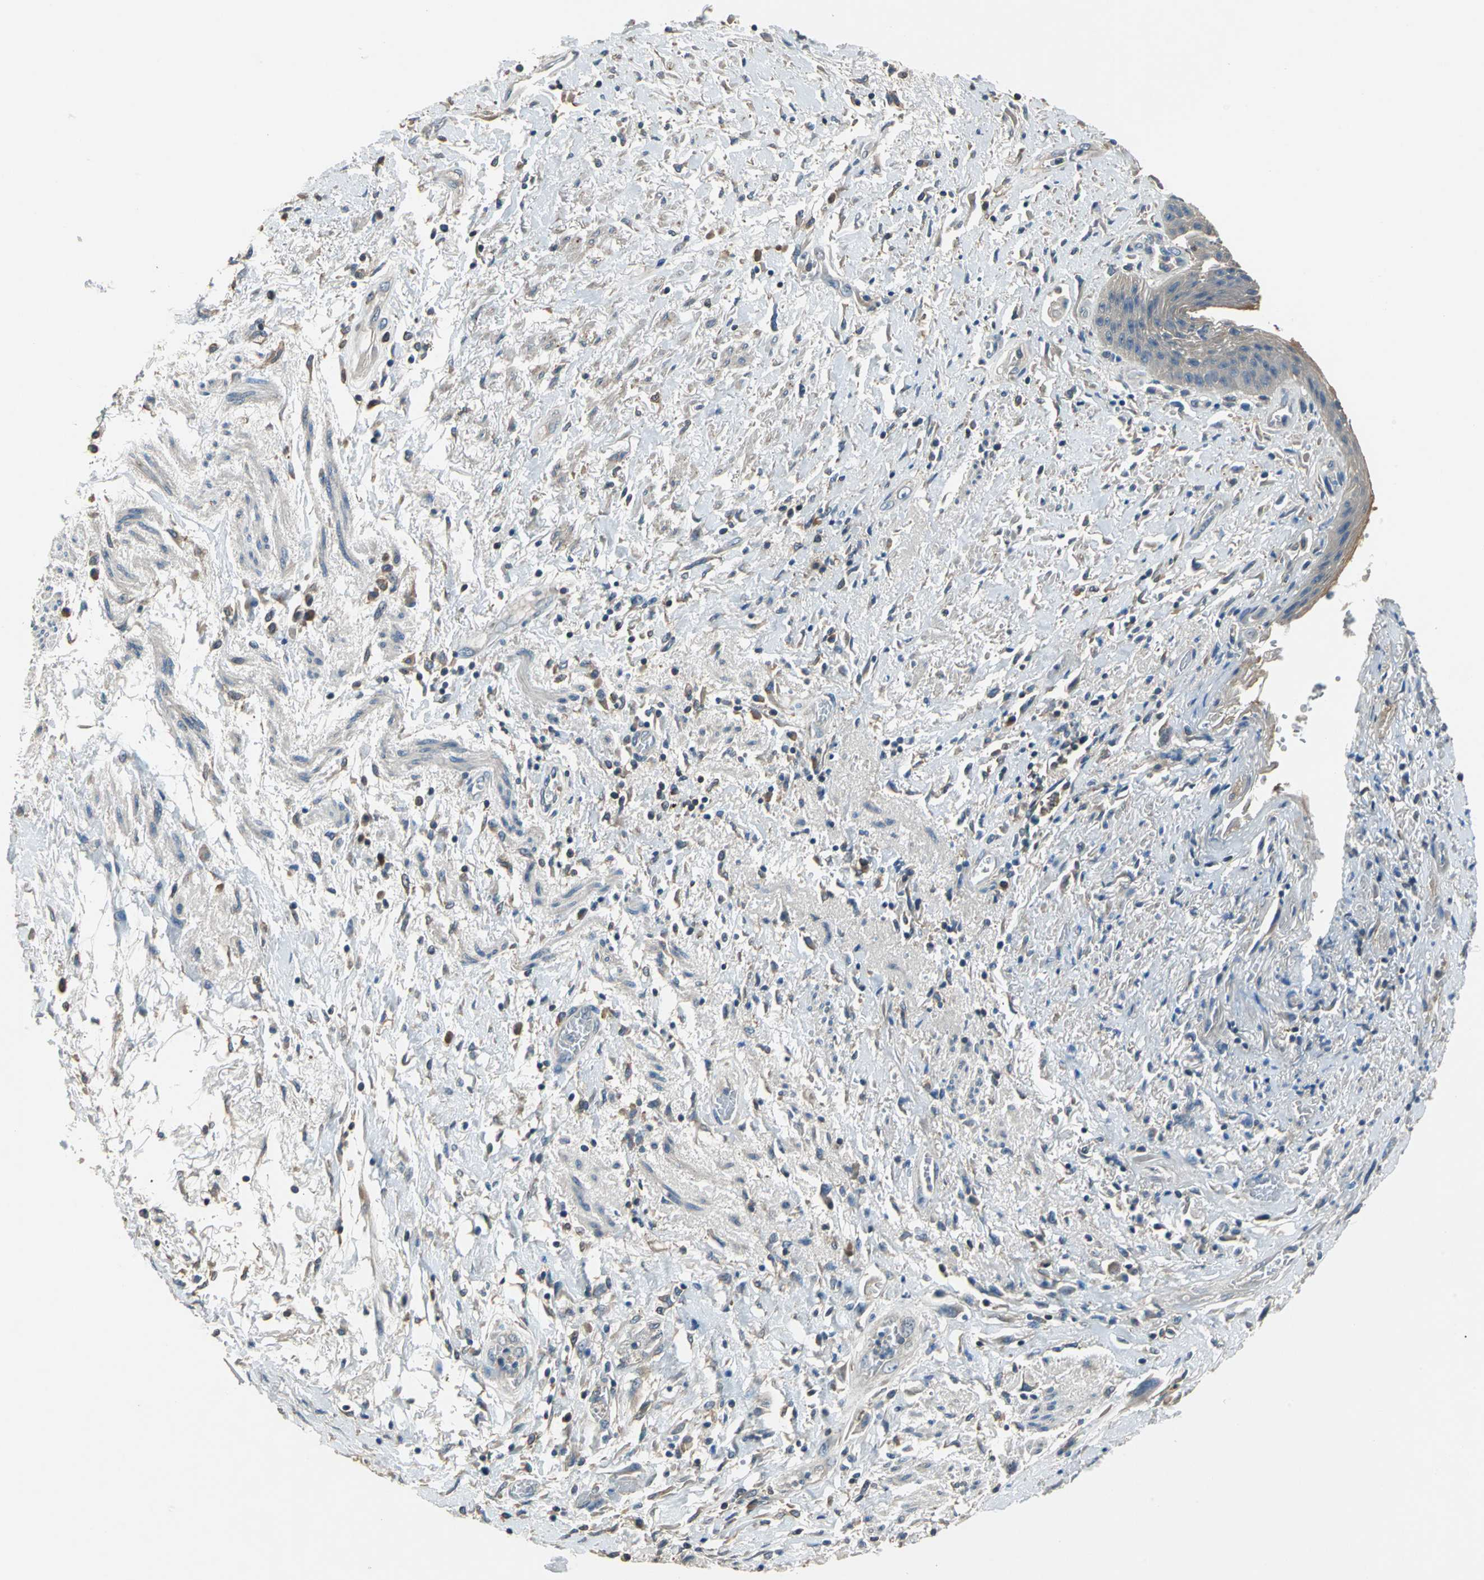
{"staining": {"intensity": "negative", "quantity": "none", "location": "none"}, "tissue": "skin", "cell_type": "Epidermal cells", "image_type": "normal", "snomed": [{"axis": "morphology", "description": "Normal tissue, NOS"}, {"axis": "topography", "description": "Anal"}], "caption": "Protein analysis of unremarkable skin displays no significant positivity in epidermal cells. The staining was performed using DAB to visualize the protein expression in brown, while the nuclei were stained in blue with hematoxylin (Magnification: 20x).", "gene": "PRKCA", "patient": {"sex": "female", "age": 46}}